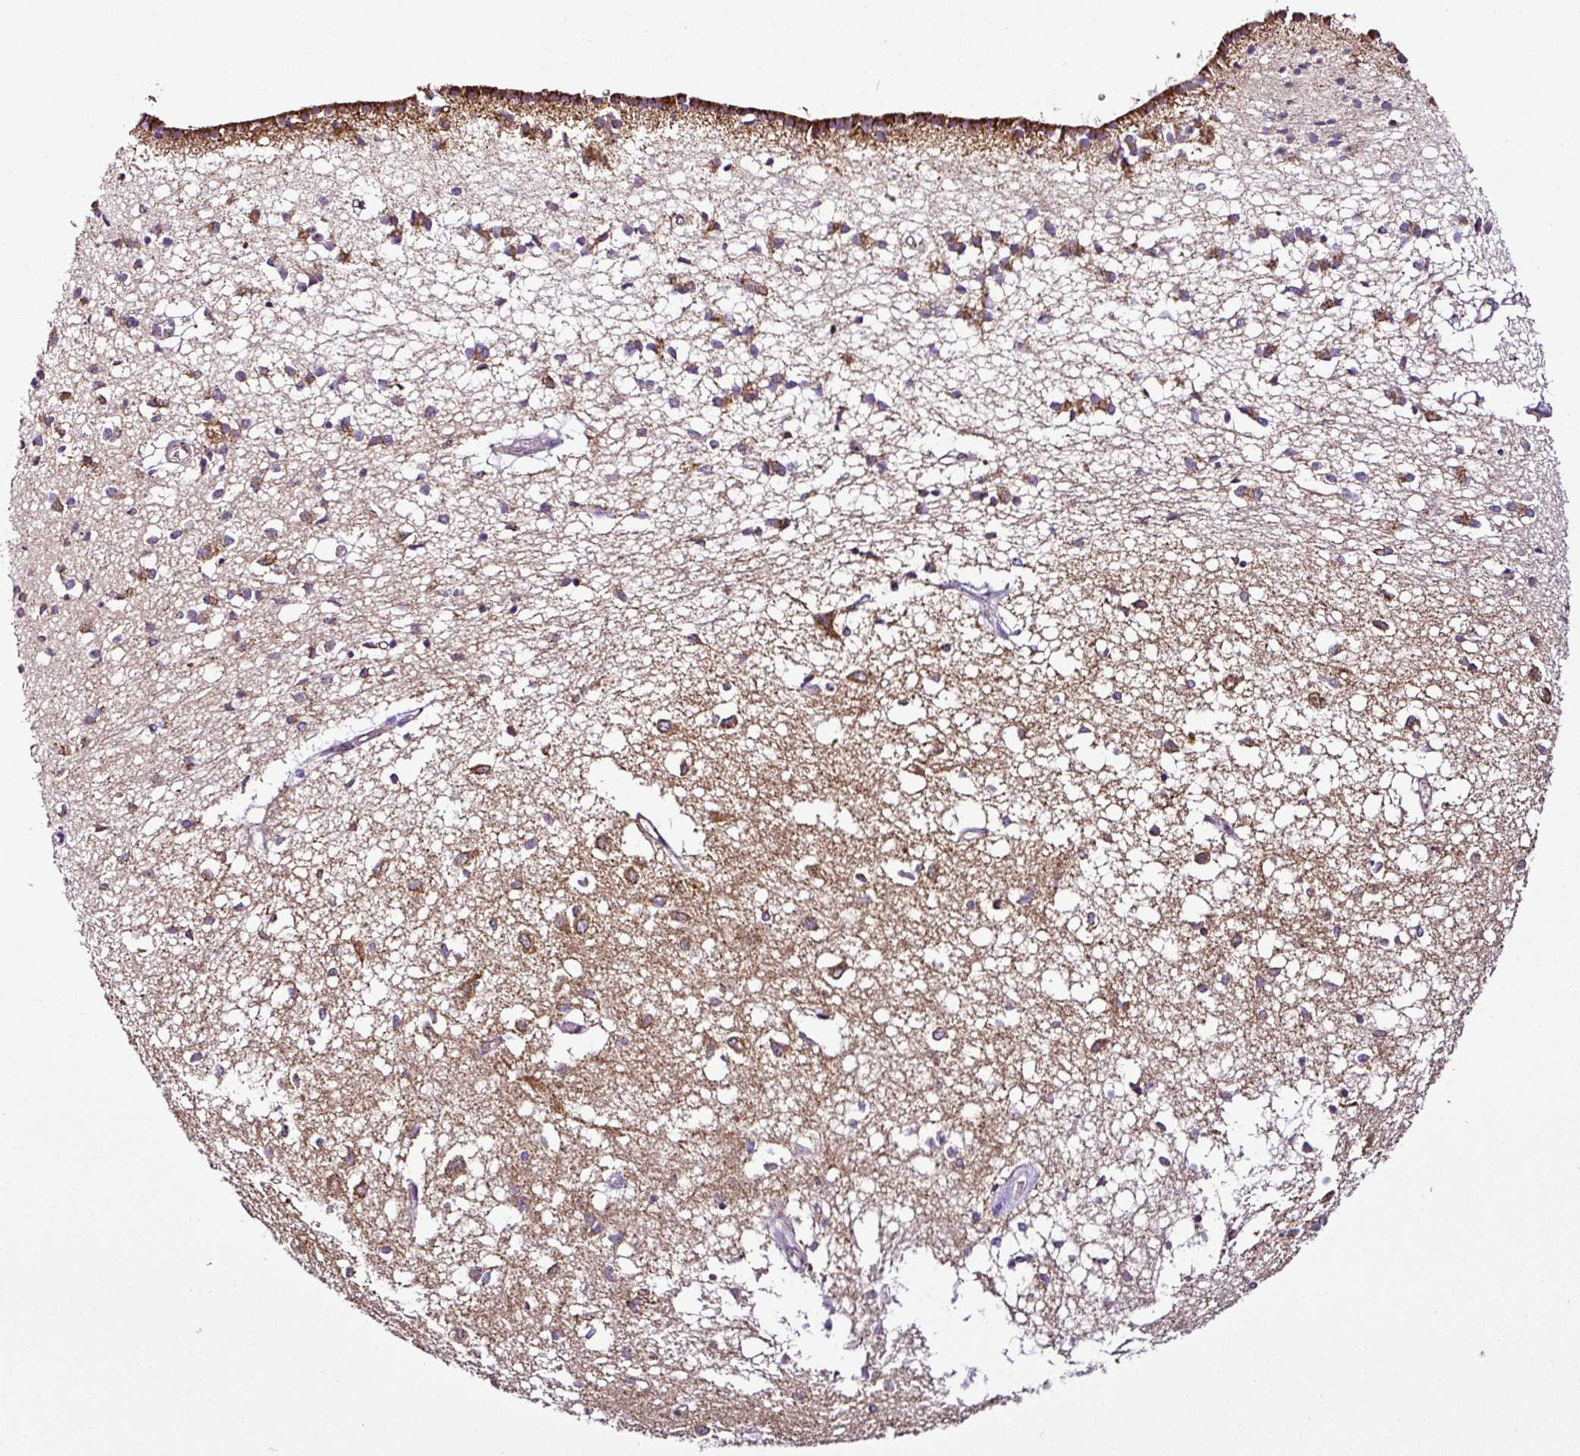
{"staining": {"intensity": "moderate", "quantity": "25%-75%", "location": "cytoplasmic/membranous"}, "tissue": "caudate", "cell_type": "Glial cells", "image_type": "normal", "snomed": [{"axis": "morphology", "description": "Normal tissue, NOS"}, {"axis": "topography", "description": "Lateral ventricle wall"}], "caption": "Brown immunohistochemical staining in normal human caudate shows moderate cytoplasmic/membranous positivity in approximately 25%-75% of glial cells.", "gene": "DPAGT1", "patient": {"sex": "male", "age": 70}}